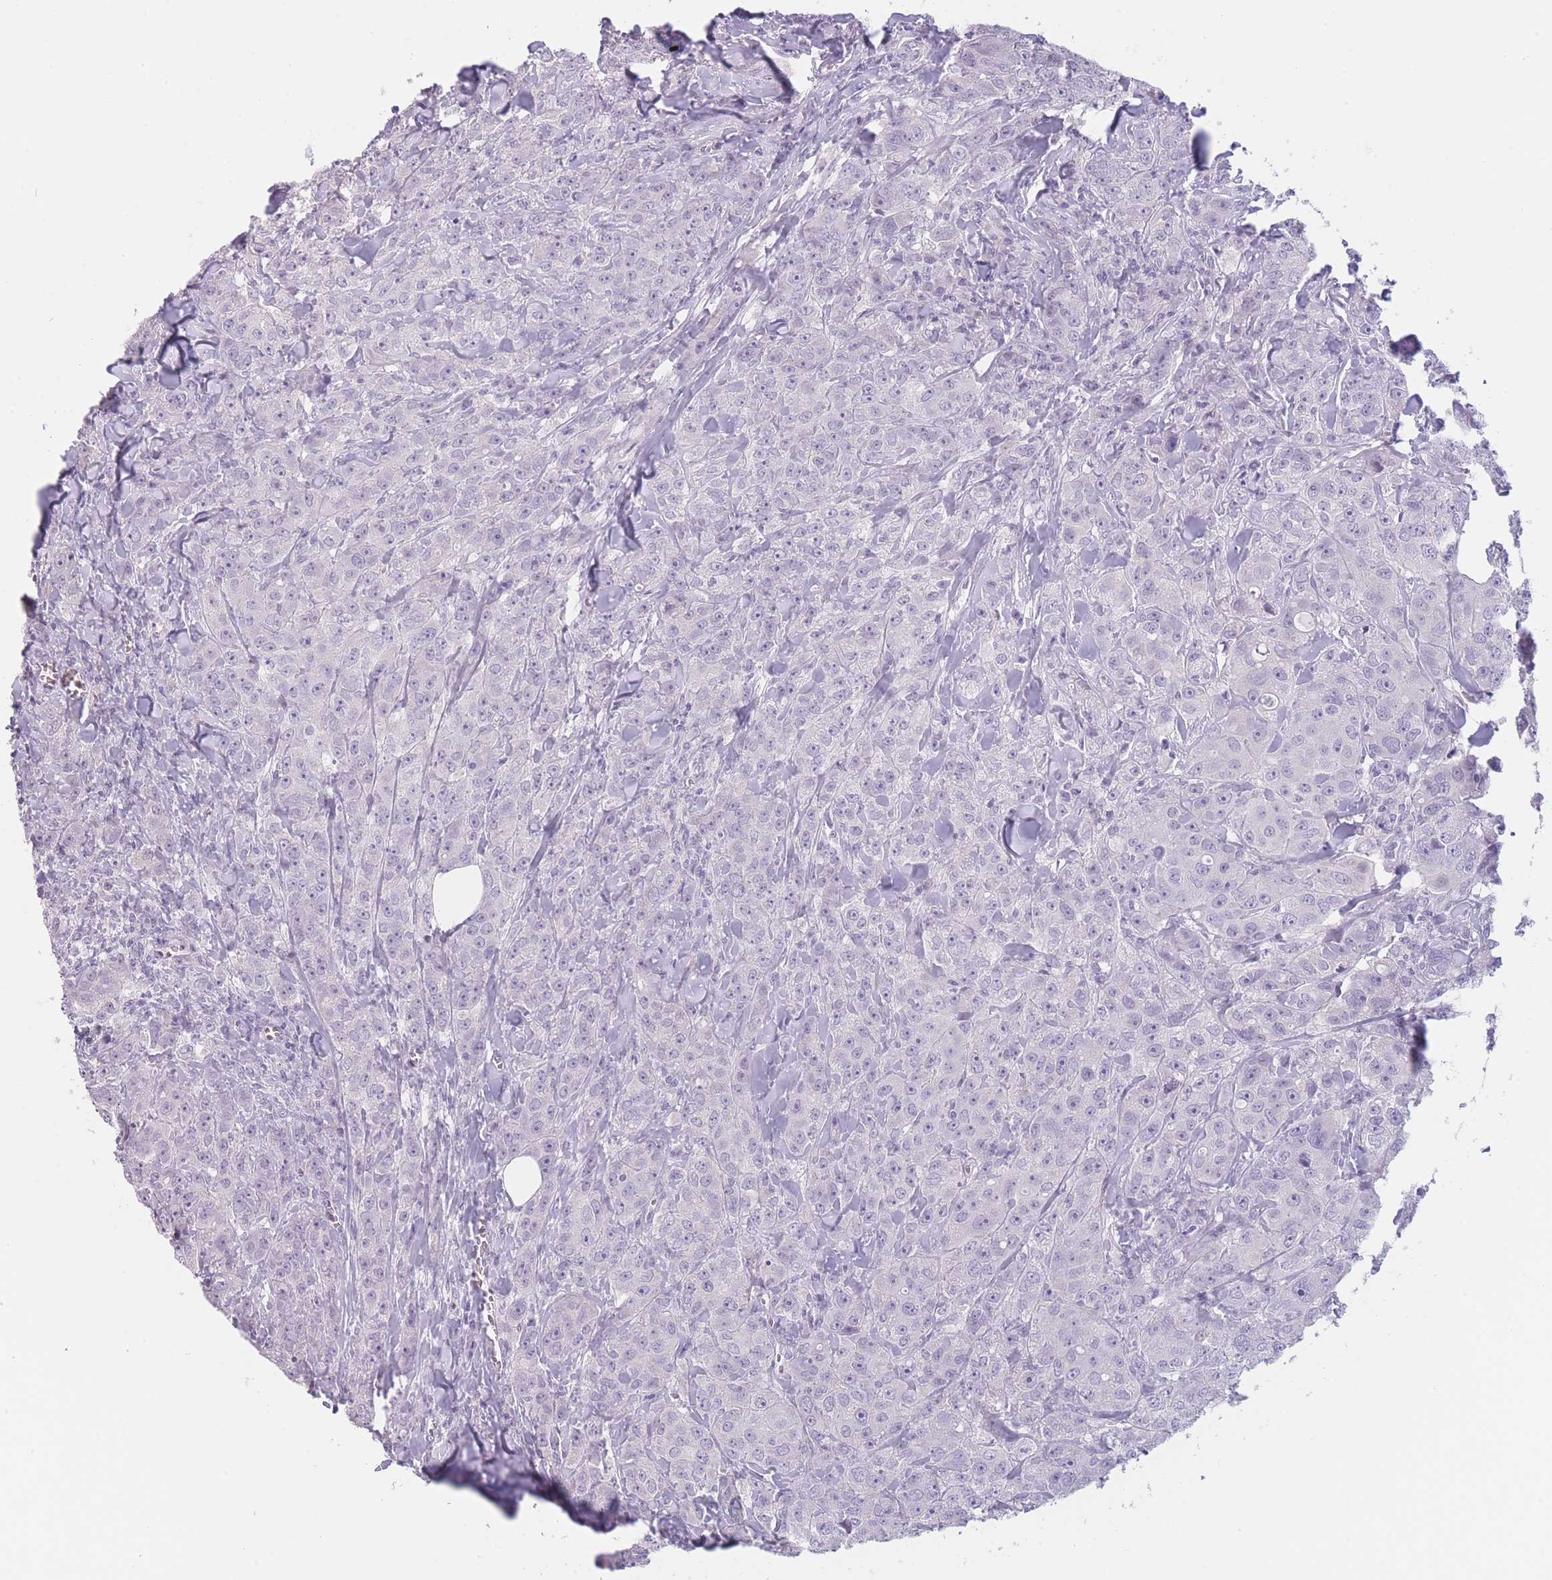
{"staining": {"intensity": "negative", "quantity": "none", "location": "none"}, "tissue": "breast cancer", "cell_type": "Tumor cells", "image_type": "cancer", "snomed": [{"axis": "morphology", "description": "Duct carcinoma"}, {"axis": "topography", "description": "Breast"}], "caption": "Protein analysis of breast cancer displays no significant expression in tumor cells. Brightfield microscopy of immunohistochemistry (IHC) stained with DAB (3,3'-diaminobenzidine) (brown) and hematoxylin (blue), captured at high magnification.", "gene": "TMEM236", "patient": {"sex": "female", "age": 43}}